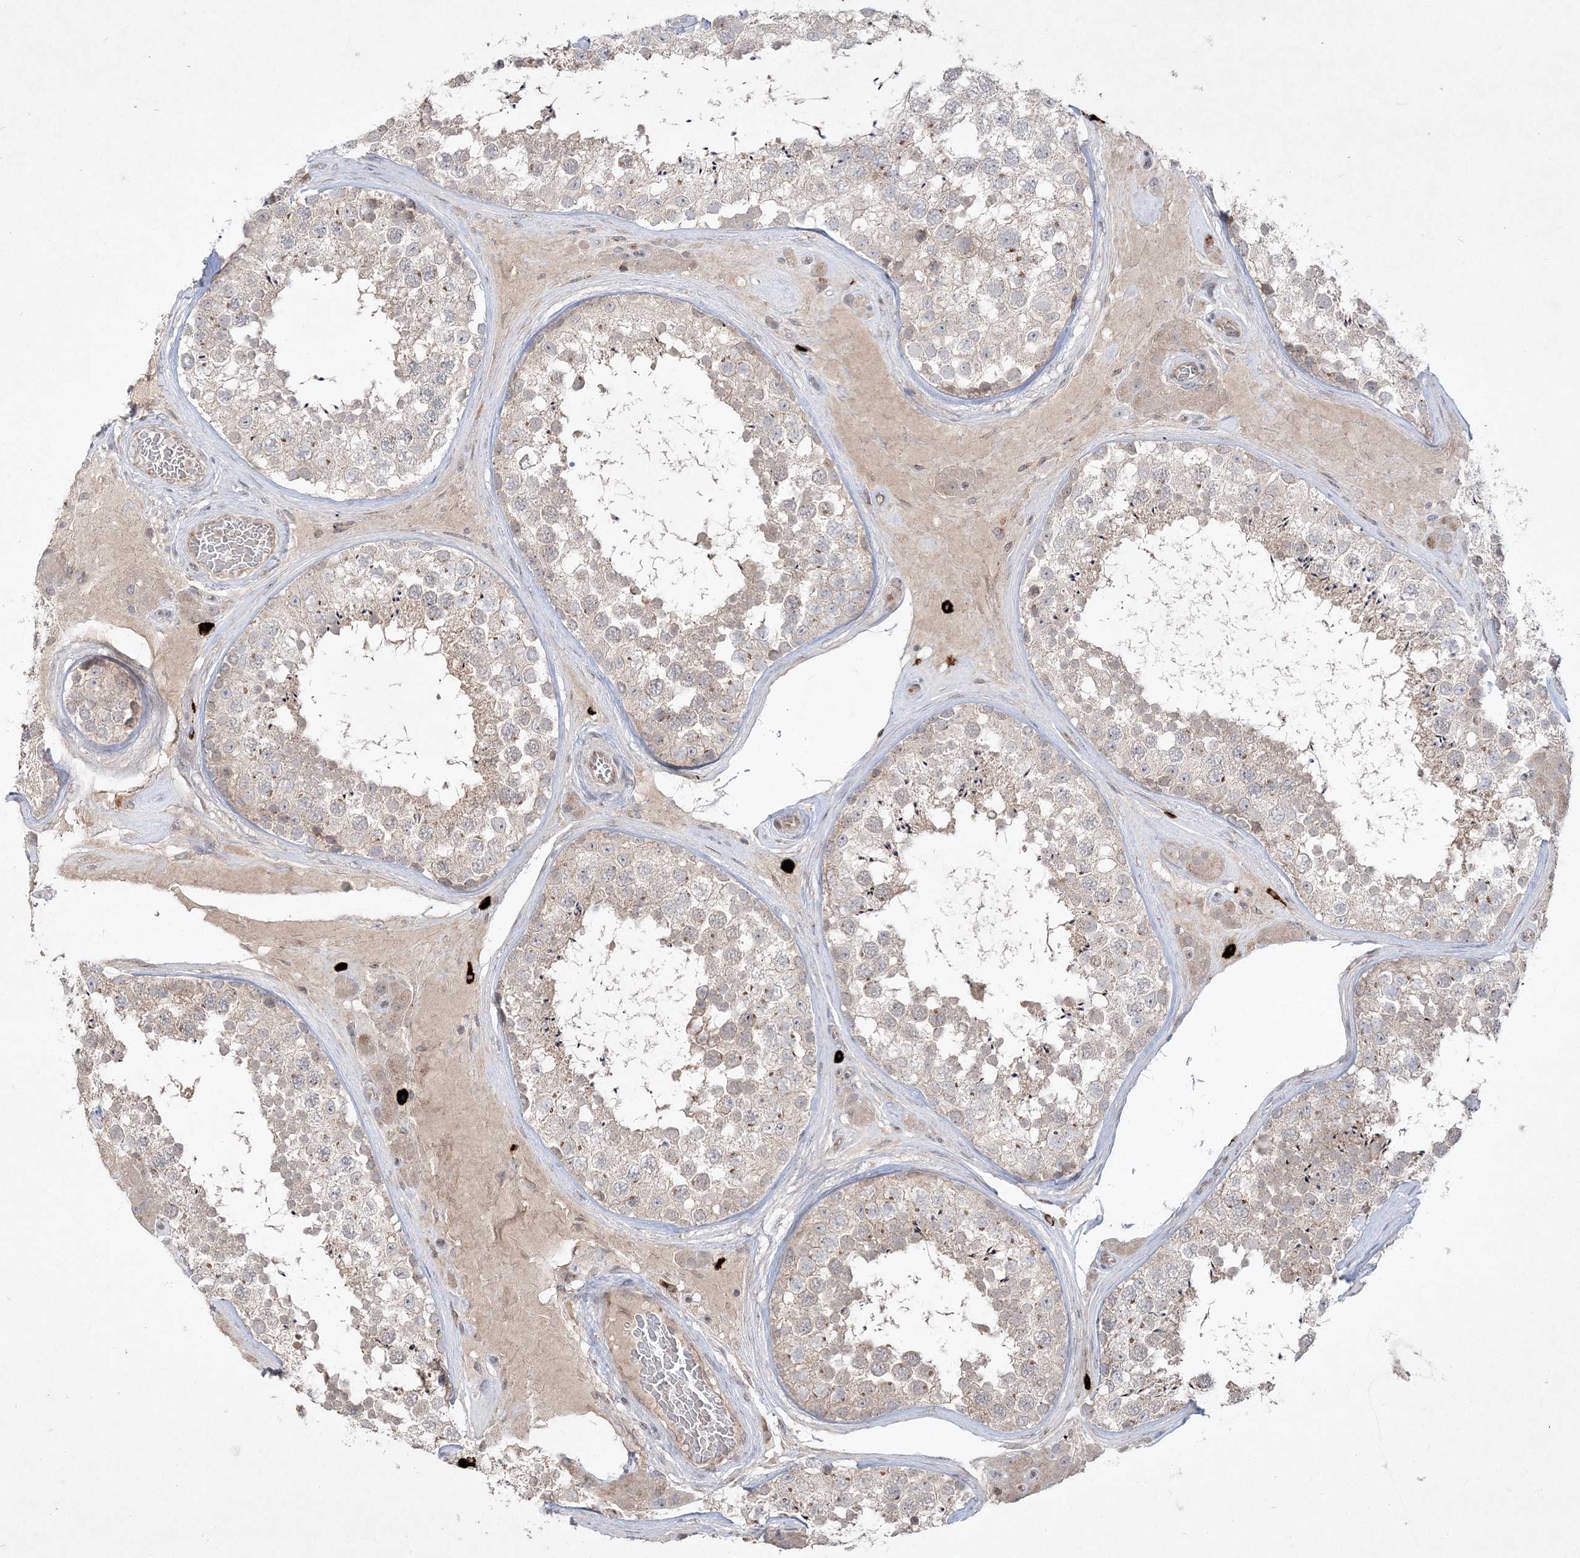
{"staining": {"intensity": "weak", "quantity": "25%-75%", "location": "cytoplasmic/membranous"}, "tissue": "testis", "cell_type": "Cells in seminiferous ducts", "image_type": "normal", "snomed": [{"axis": "morphology", "description": "Normal tissue, NOS"}, {"axis": "topography", "description": "Testis"}], "caption": "Protein expression analysis of benign testis demonstrates weak cytoplasmic/membranous staining in approximately 25%-75% of cells in seminiferous ducts.", "gene": "CLNK", "patient": {"sex": "male", "age": 46}}